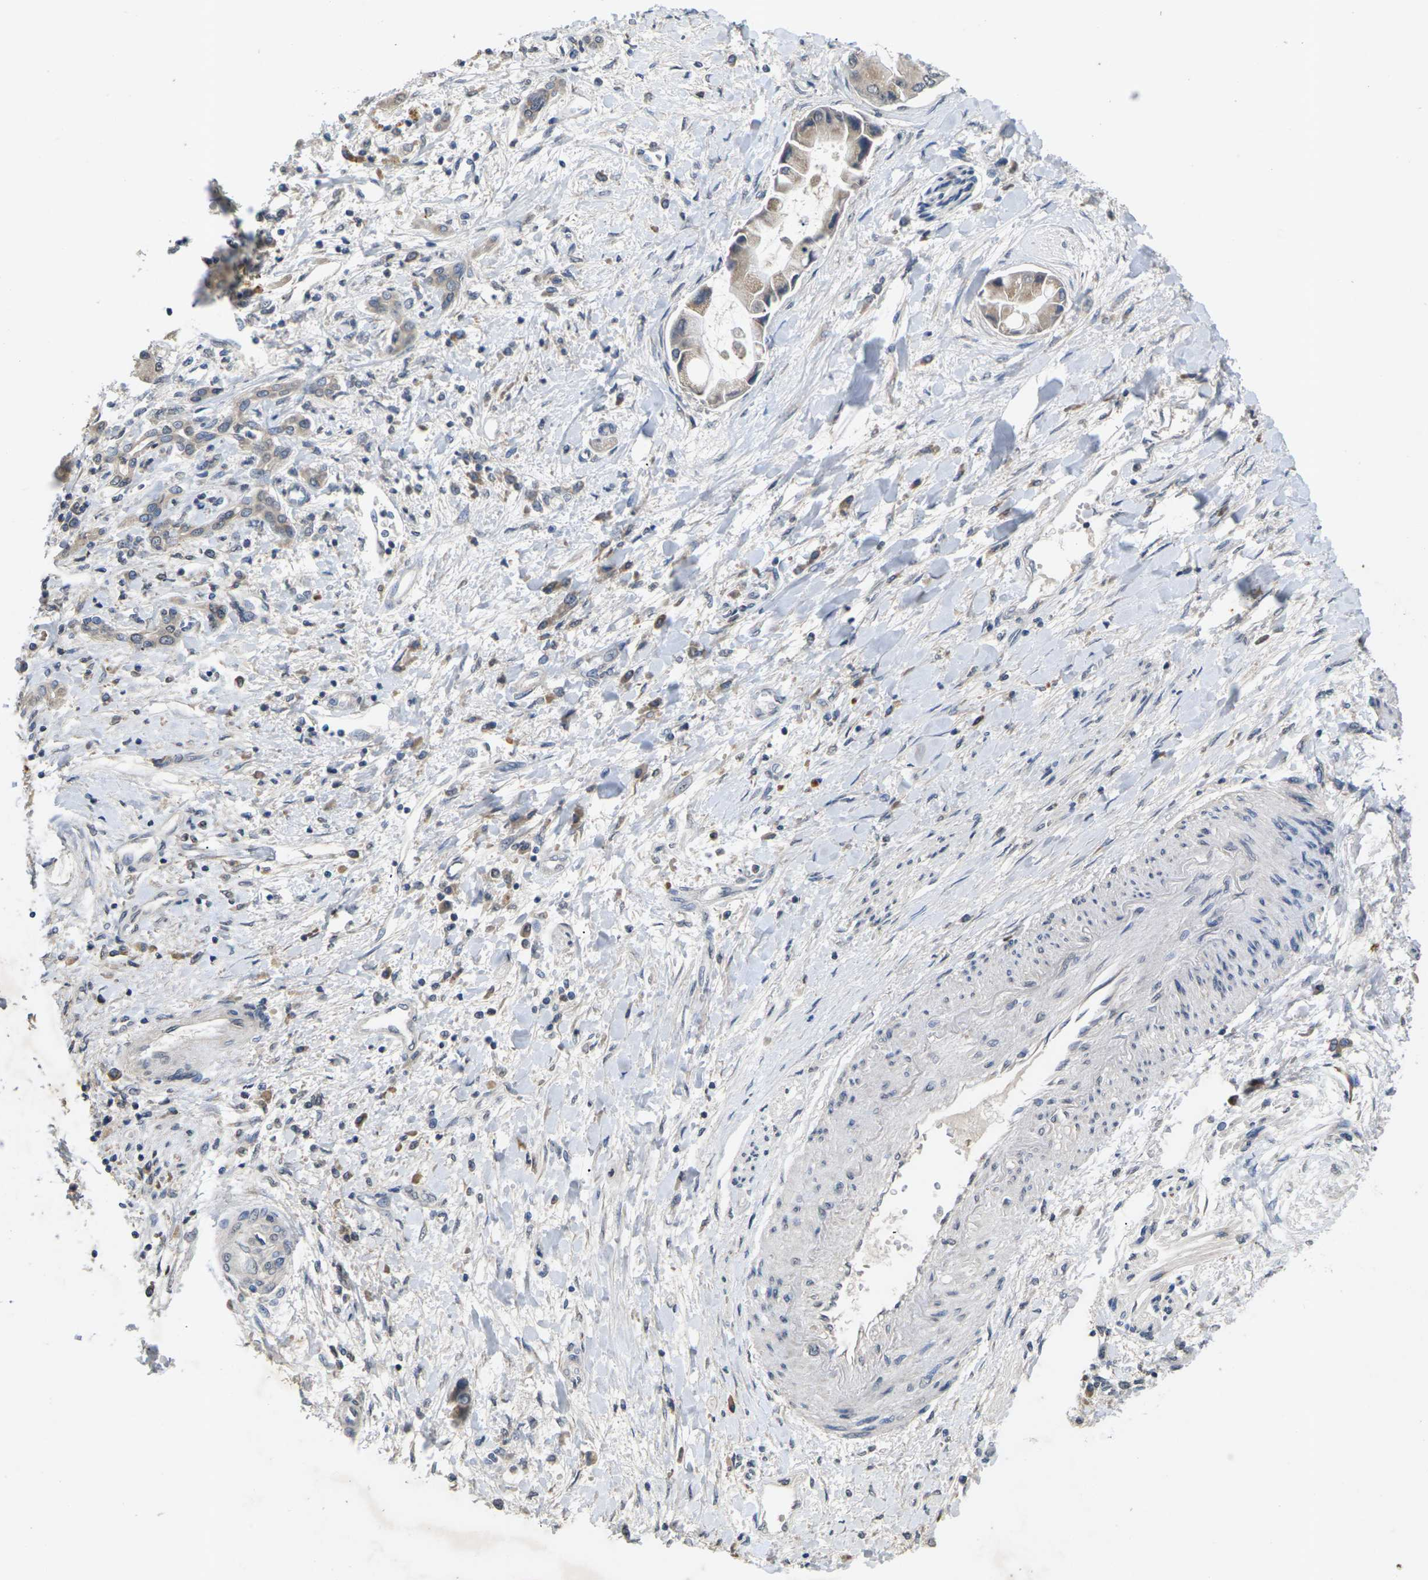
{"staining": {"intensity": "weak", "quantity": "<25%", "location": "cytoplasmic/membranous"}, "tissue": "liver cancer", "cell_type": "Tumor cells", "image_type": "cancer", "snomed": [{"axis": "morphology", "description": "Cholangiocarcinoma"}, {"axis": "topography", "description": "Liver"}], "caption": "Tumor cells show no significant positivity in liver cancer (cholangiocarcinoma). Nuclei are stained in blue.", "gene": "SLC2A2", "patient": {"sex": "male", "age": 50}}